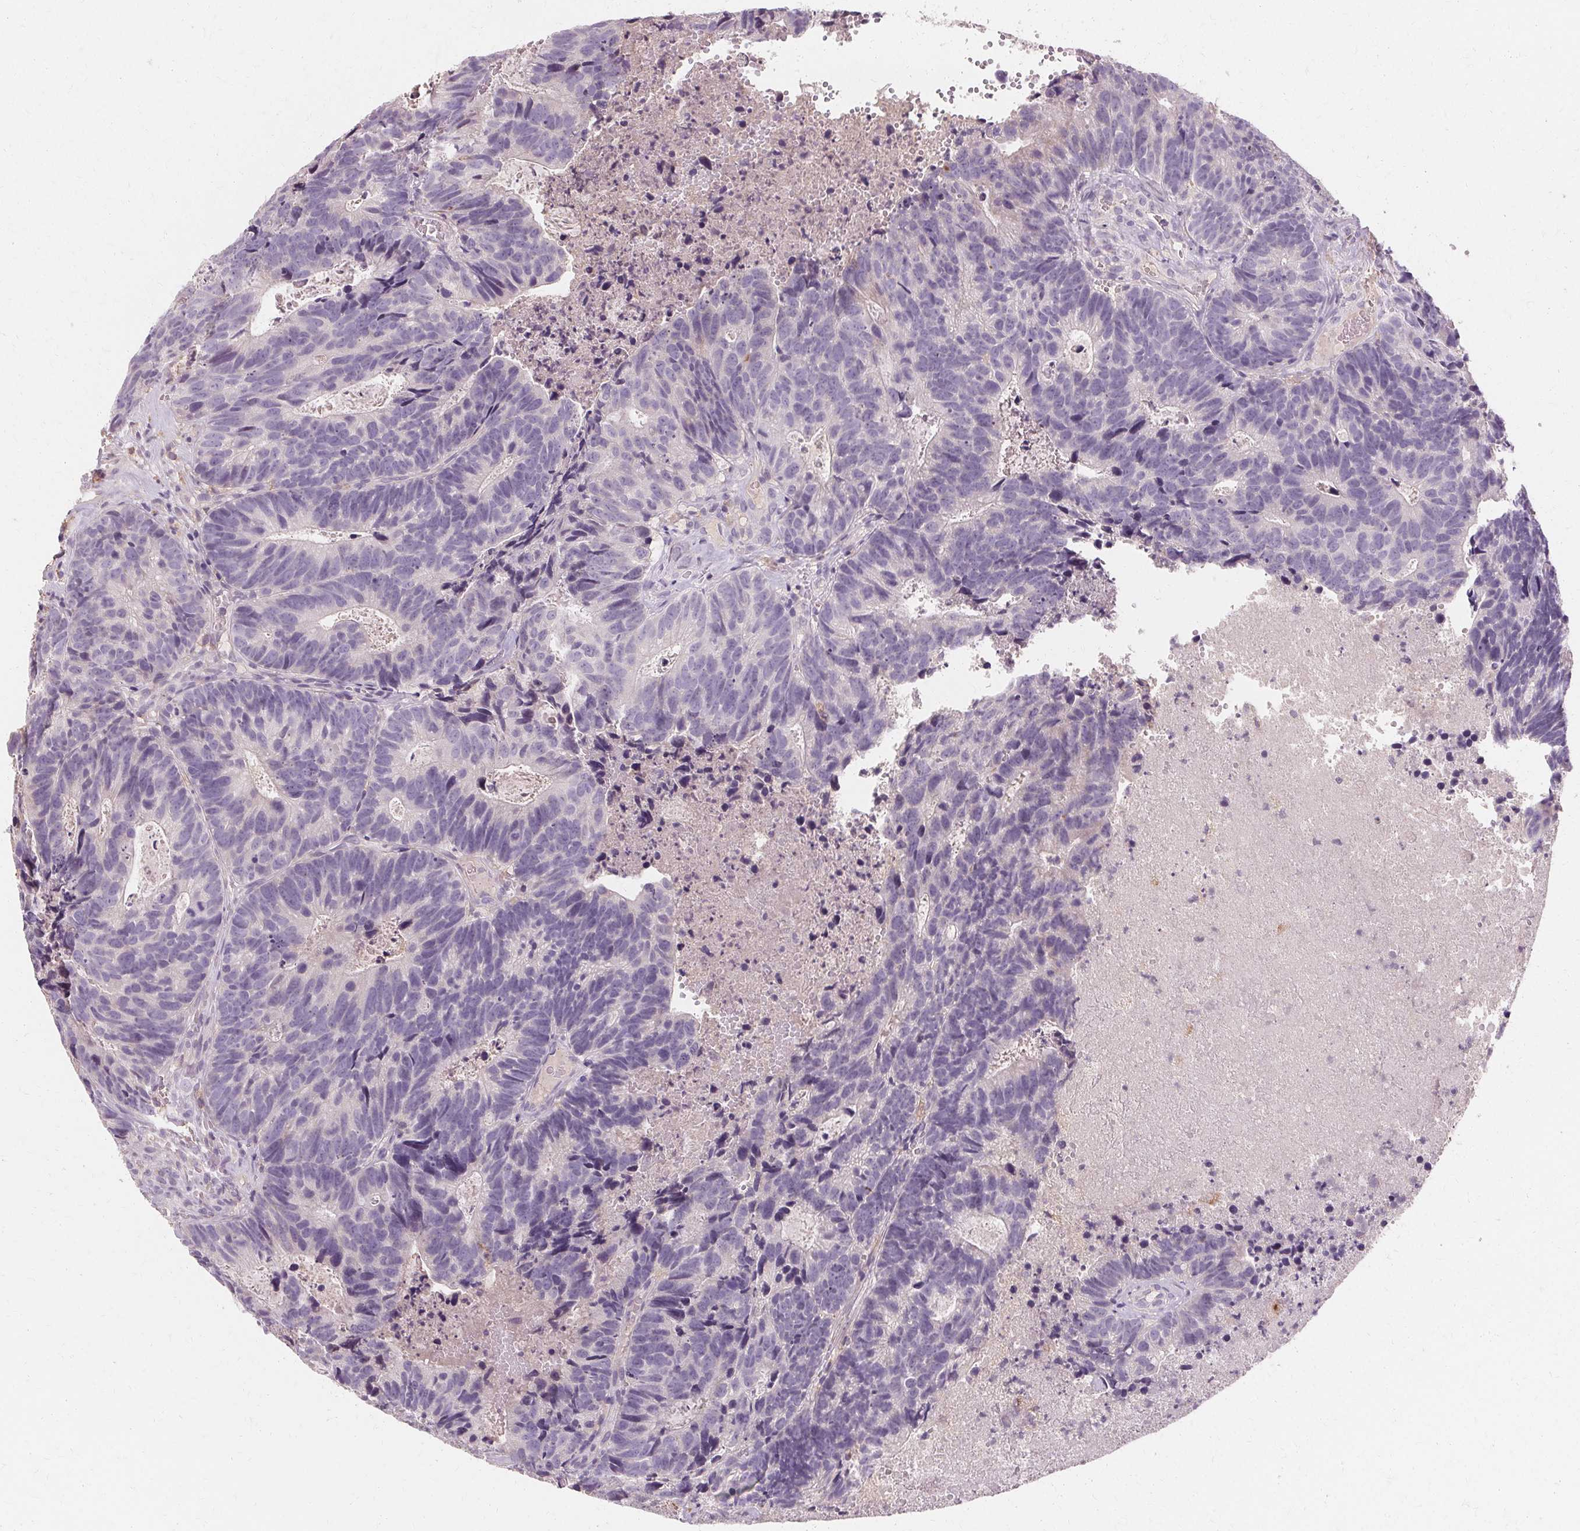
{"staining": {"intensity": "negative", "quantity": "none", "location": "none"}, "tissue": "head and neck cancer", "cell_type": "Tumor cells", "image_type": "cancer", "snomed": [{"axis": "morphology", "description": "Adenocarcinoma, NOS"}, {"axis": "topography", "description": "Head-Neck"}], "caption": "Head and neck cancer (adenocarcinoma) stained for a protein using IHC demonstrates no staining tumor cells.", "gene": "IFNGR1", "patient": {"sex": "male", "age": 62}}